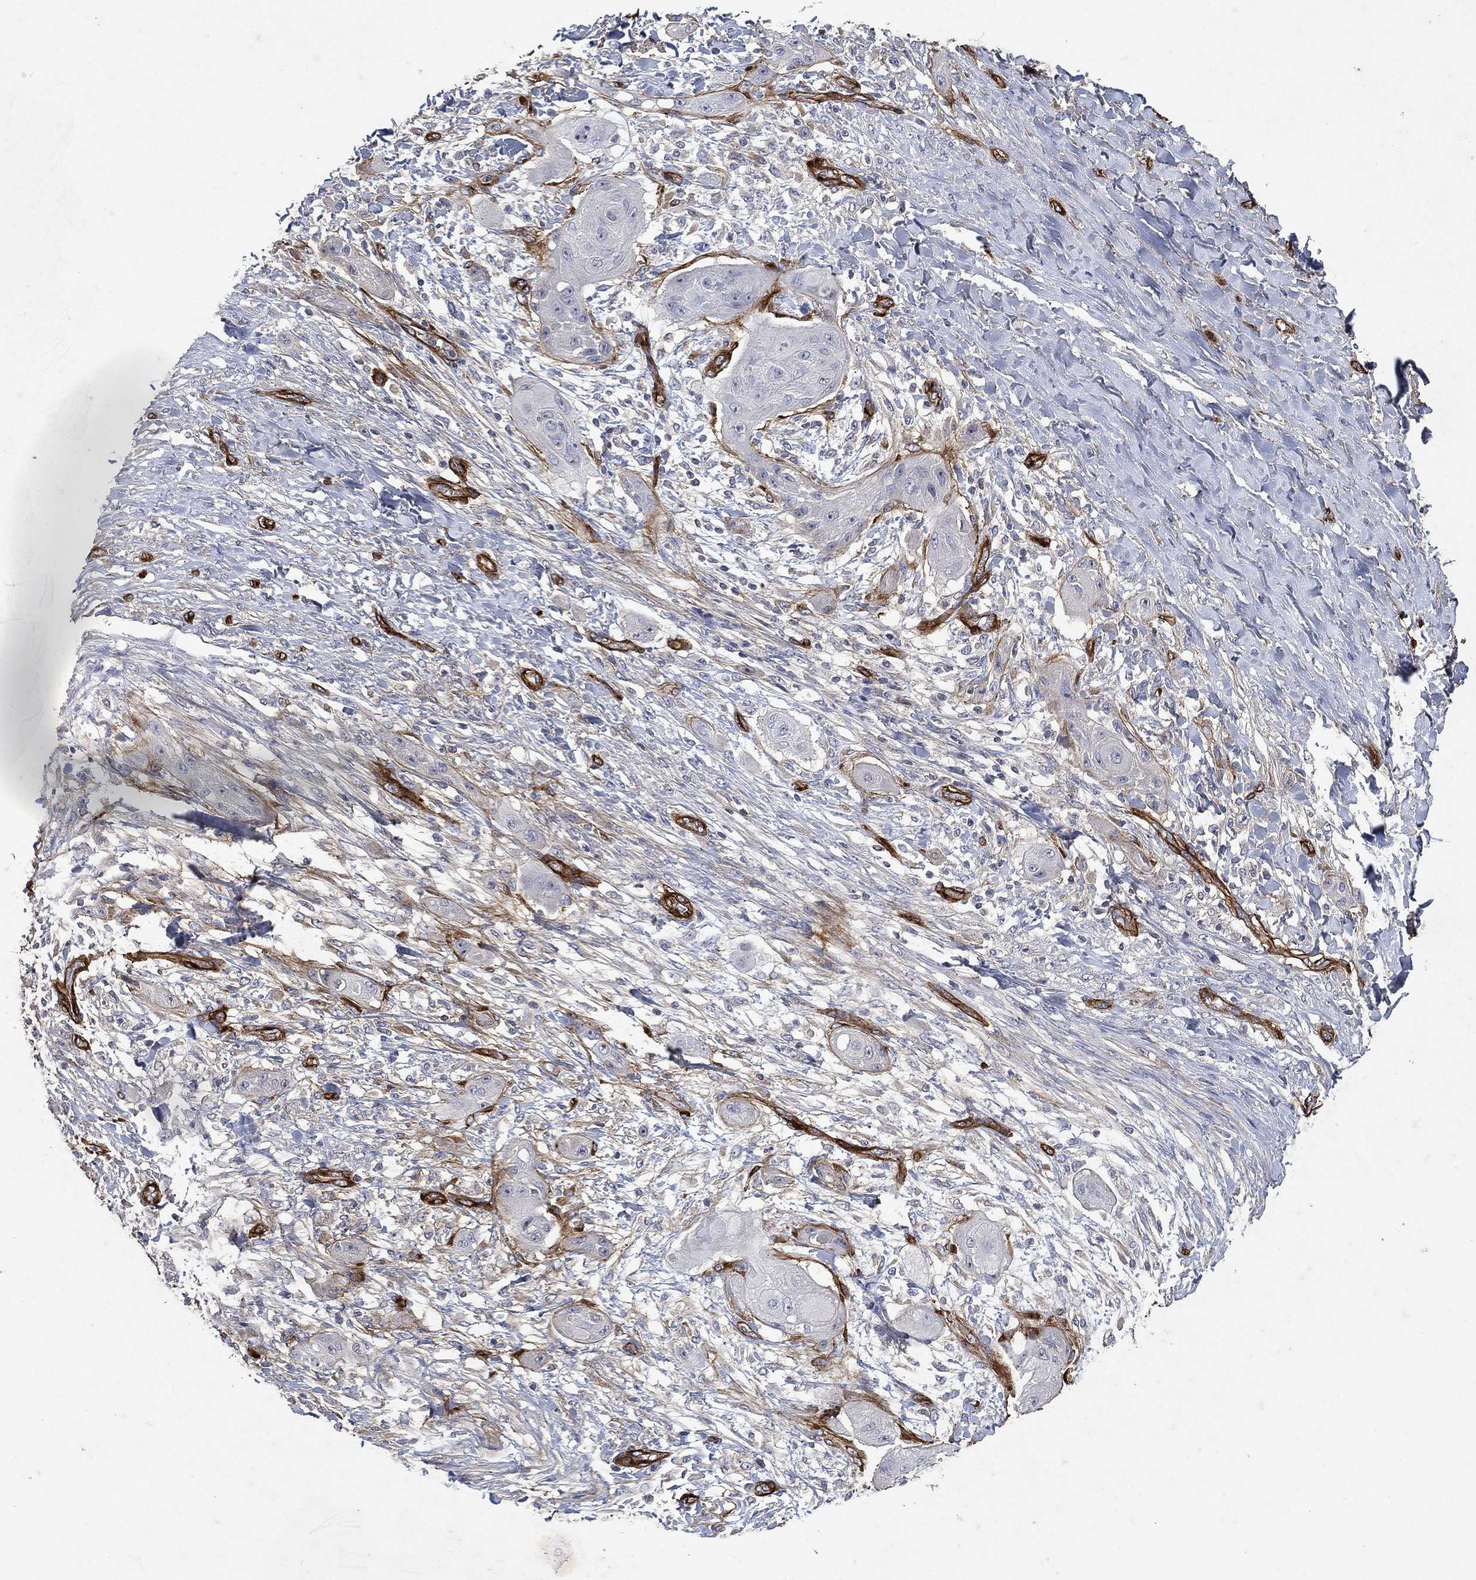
{"staining": {"intensity": "negative", "quantity": "none", "location": "none"}, "tissue": "skin cancer", "cell_type": "Tumor cells", "image_type": "cancer", "snomed": [{"axis": "morphology", "description": "Squamous cell carcinoma, NOS"}, {"axis": "topography", "description": "Skin"}], "caption": "Immunohistochemical staining of human skin cancer displays no significant staining in tumor cells.", "gene": "COL4A2", "patient": {"sex": "male", "age": 62}}